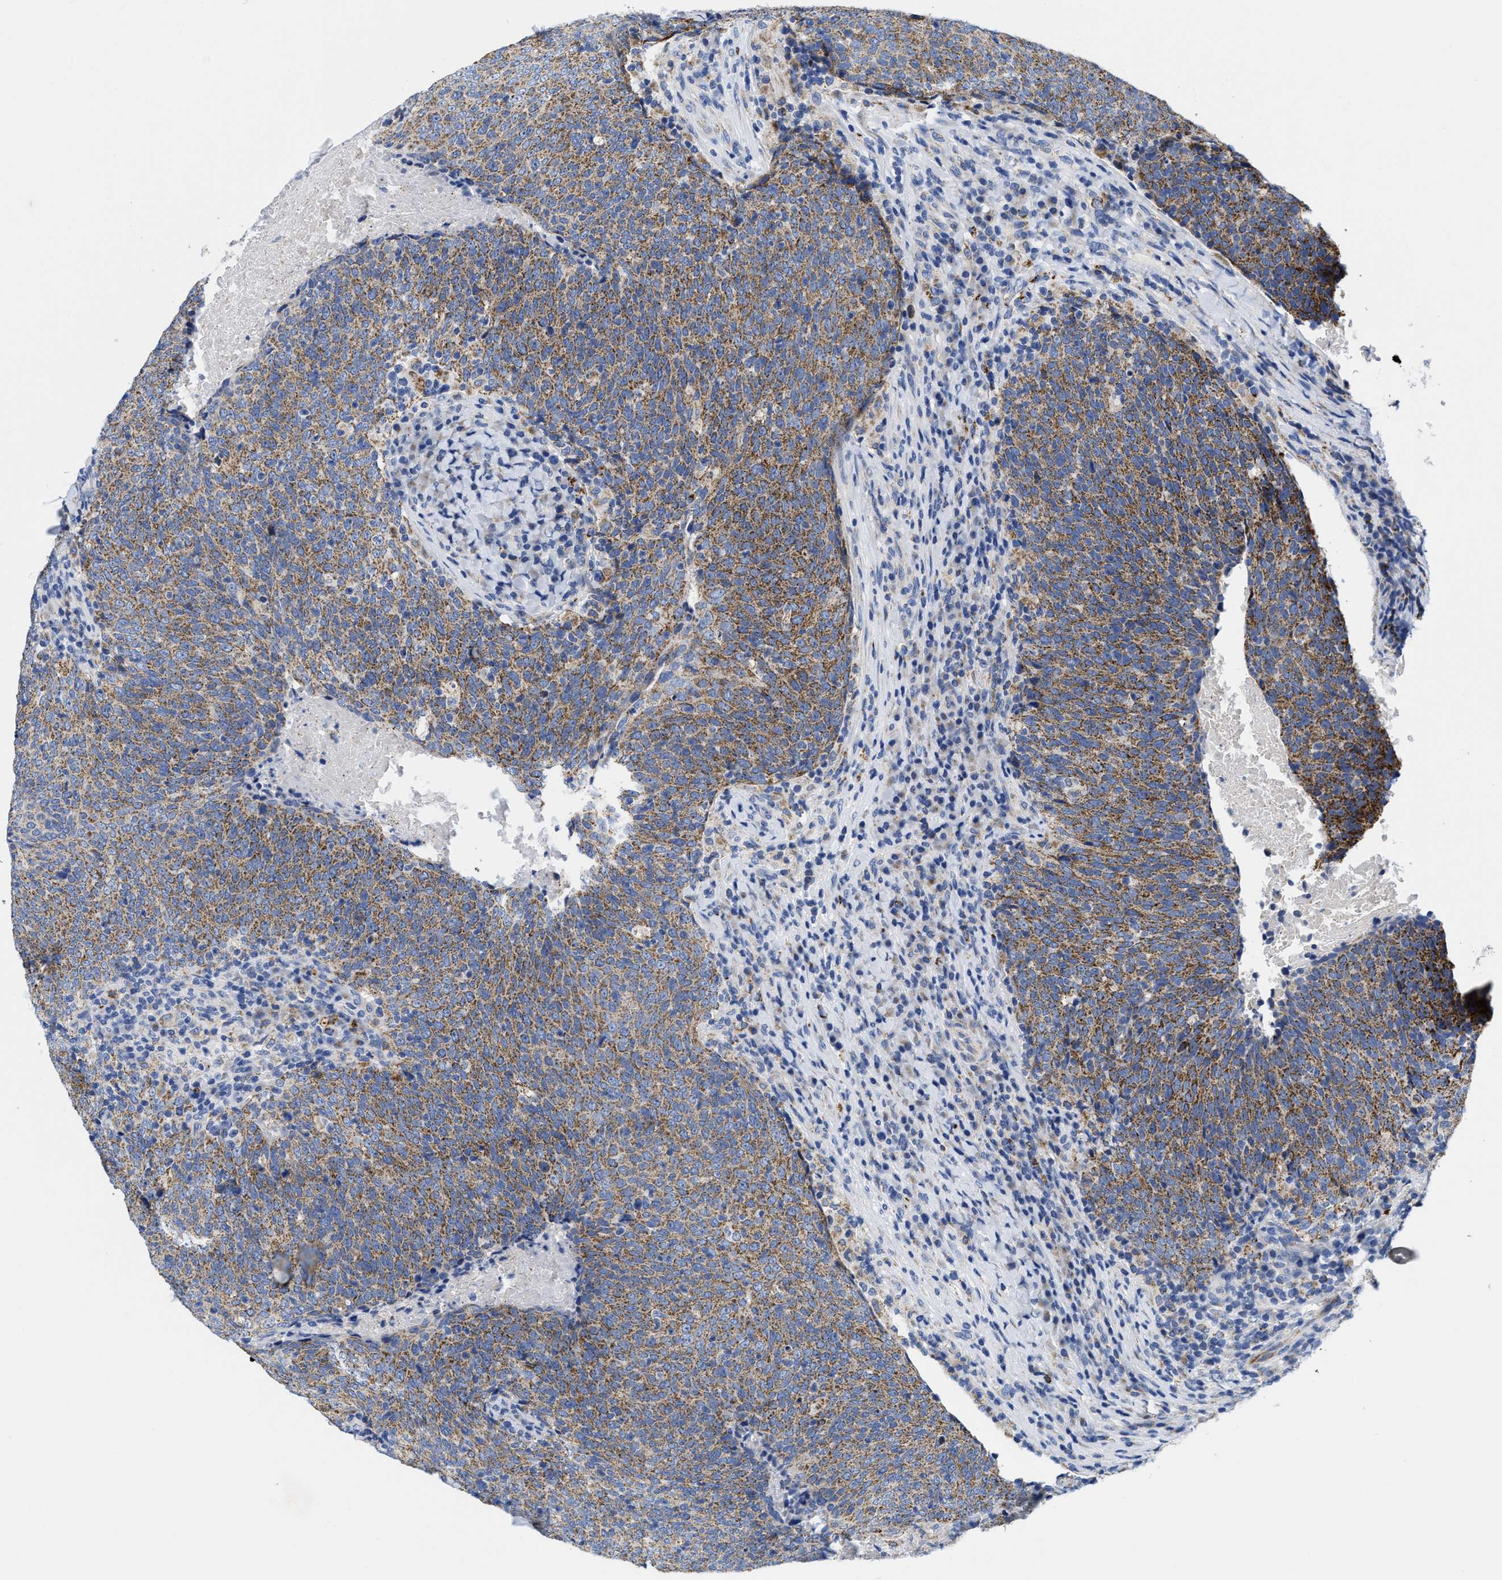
{"staining": {"intensity": "moderate", "quantity": ">75%", "location": "cytoplasmic/membranous"}, "tissue": "head and neck cancer", "cell_type": "Tumor cells", "image_type": "cancer", "snomed": [{"axis": "morphology", "description": "Squamous cell carcinoma, NOS"}, {"axis": "morphology", "description": "Squamous cell carcinoma, metastatic, NOS"}, {"axis": "topography", "description": "Lymph node"}, {"axis": "topography", "description": "Head-Neck"}], "caption": "Immunohistochemistry (IHC) photomicrograph of neoplastic tissue: human metastatic squamous cell carcinoma (head and neck) stained using immunohistochemistry (IHC) demonstrates medium levels of moderate protein expression localized specifically in the cytoplasmic/membranous of tumor cells, appearing as a cytoplasmic/membranous brown color.", "gene": "TBRG4", "patient": {"sex": "male", "age": 62}}